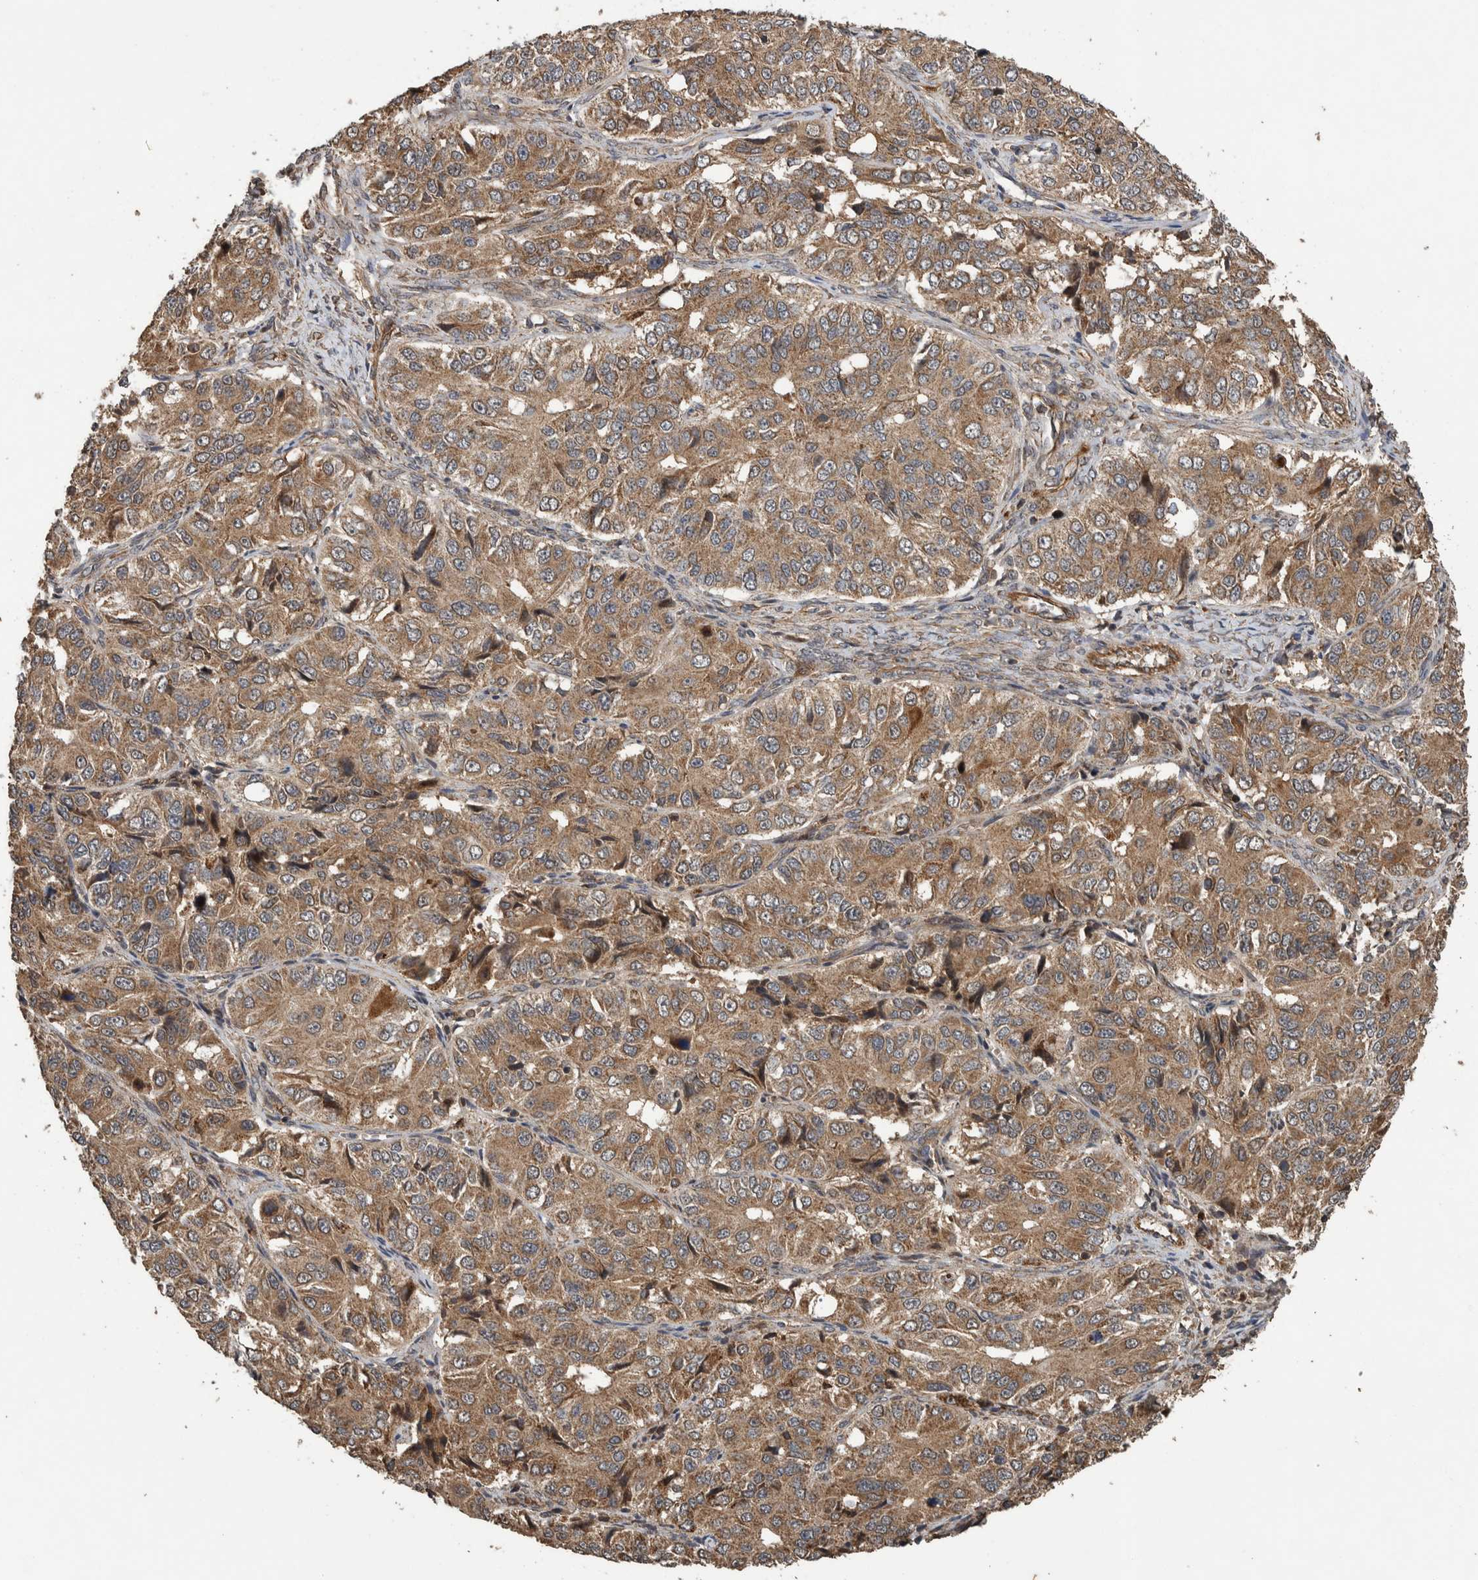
{"staining": {"intensity": "moderate", "quantity": ">75%", "location": "cytoplasmic/membranous"}, "tissue": "ovarian cancer", "cell_type": "Tumor cells", "image_type": "cancer", "snomed": [{"axis": "morphology", "description": "Carcinoma, endometroid"}, {"axis": "topography", "description": "Ovary"}], "caption": "Ovarian cancer was stained to show a protein in brown. There is medium levels of moderate cytoplasmic/membranous staining in approximately >75% of tumor cells. The protein of interest is shown in brown color, while the nuclei are stained blue.", "gene": "TRIM16", "patient": {"sex": "female", "age": 51}}